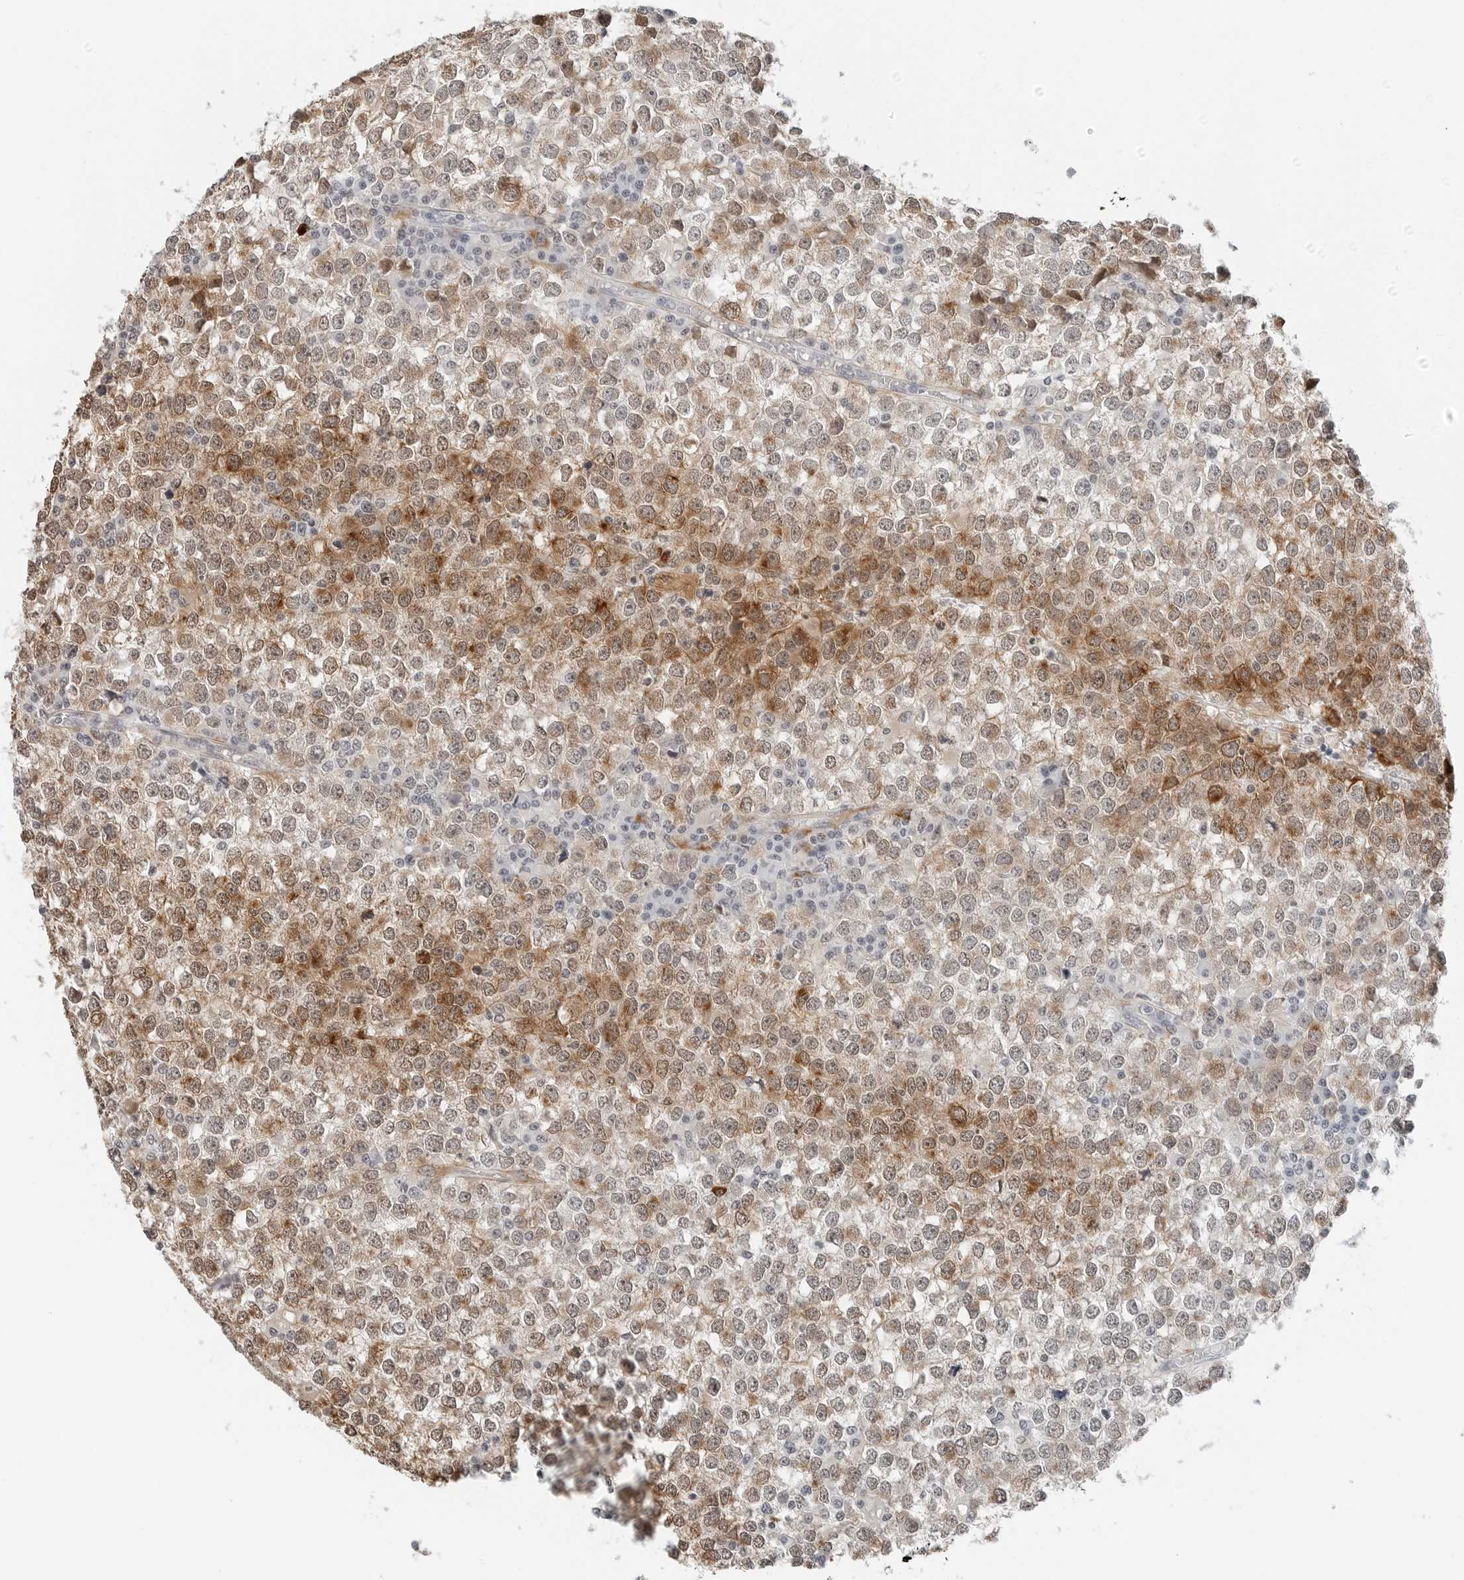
{"staining": {"intensity": "moderate", "quantity": ">75%", "location": "cytoplasmic/membranous,nuclear"}, "tissue": "testis cancer", "cell_type": "Tumor cells", "image_type": "cancer", "snomed": [{"axis": "morphology", "description": "Seminoma, NOS"}, {"axis": "topography", "description": "Testis"}], "caption": "The image exhibits staining of testis cancer, revealing moderate cytoplasmic/membranous and nuclear protein staining (brown color) within tumor cells. Using DAB (brown) and hematoxylin (blue) stains, captured at high magnification using brightfield microscopy.", "gene": "P4HA2", "patient": {"sex": "male", "age": 65}}